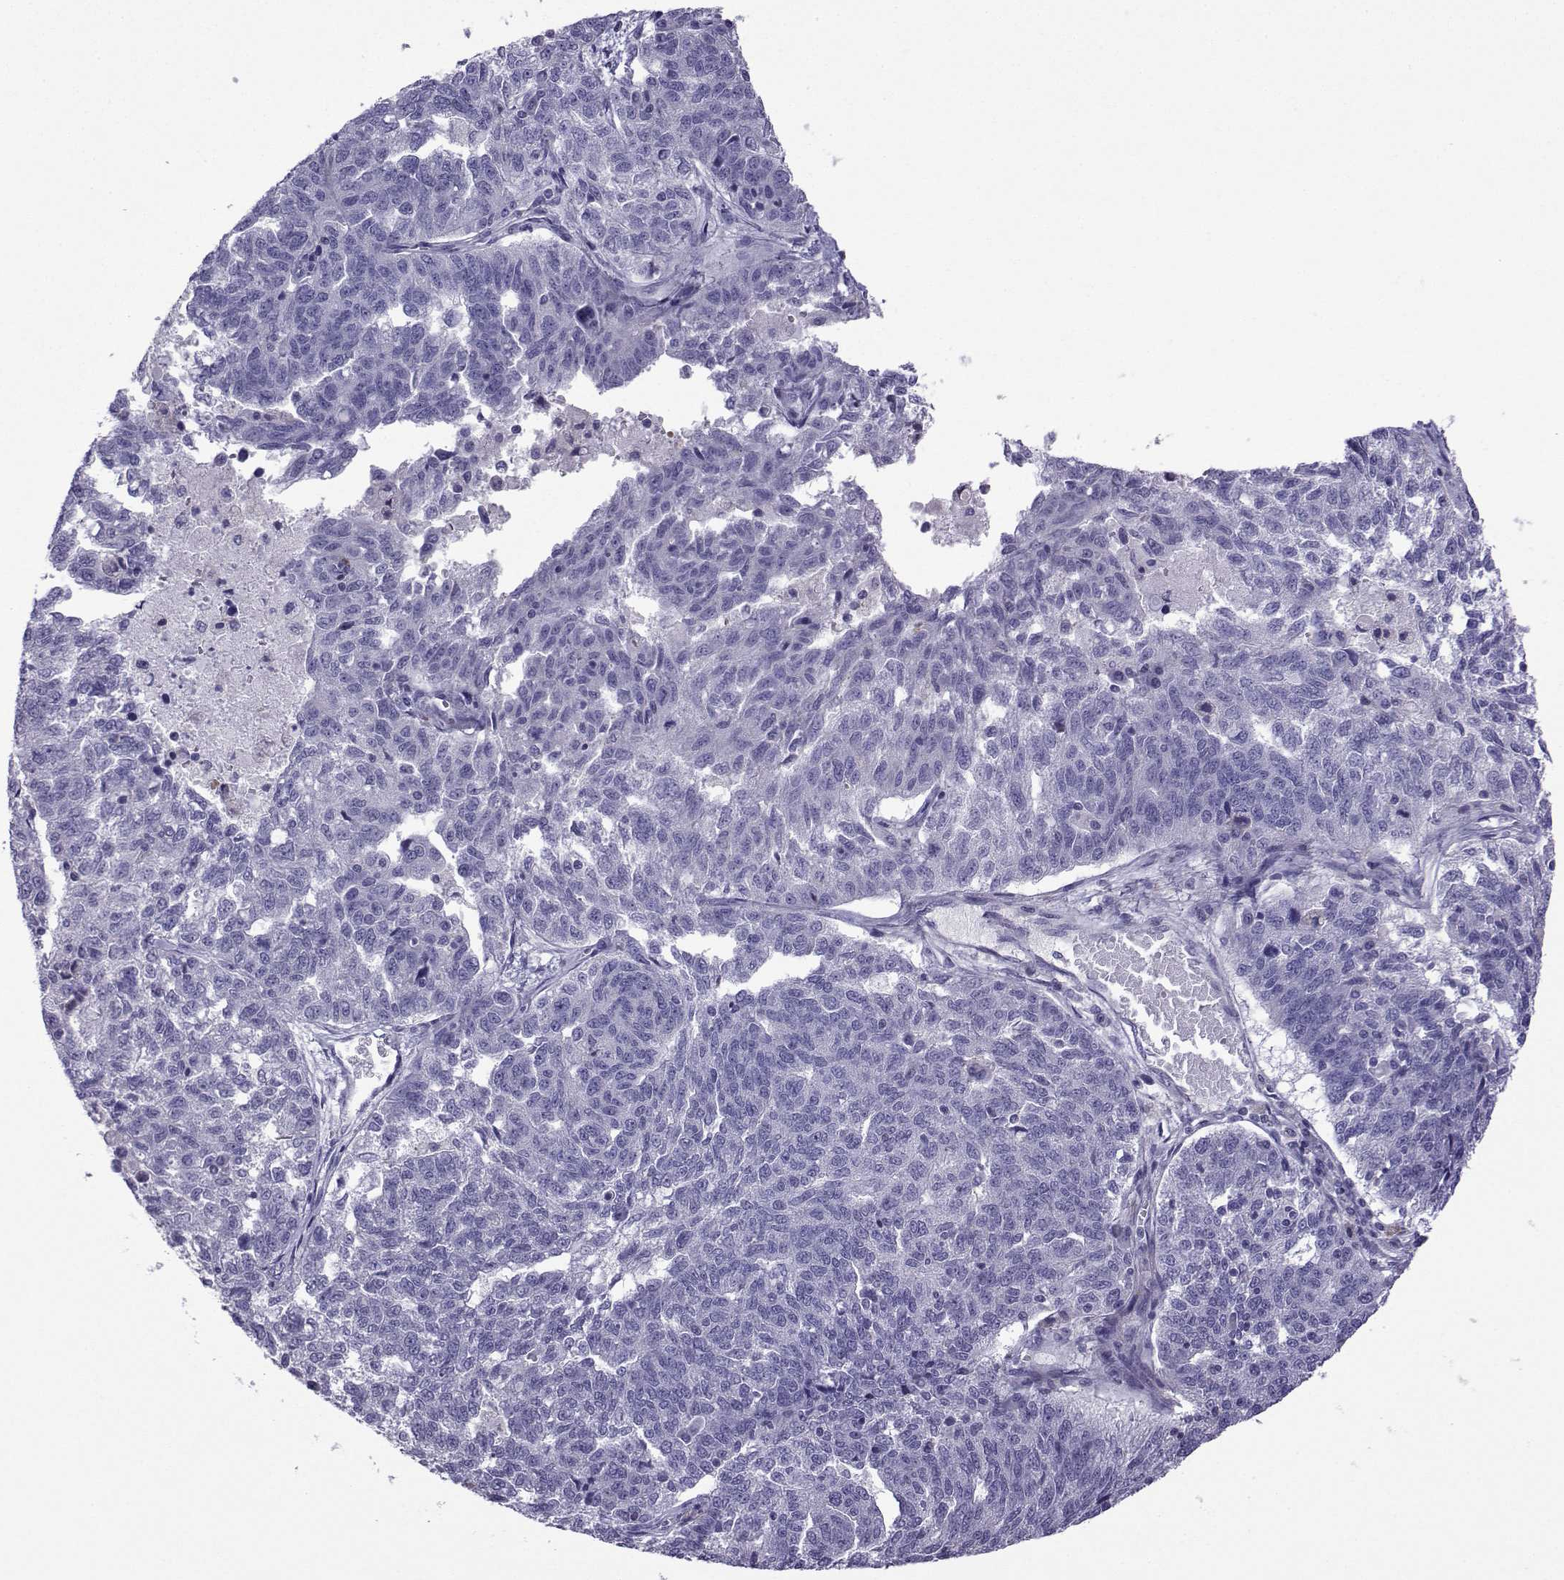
{"staining": {"intensity": "negative", "quantity": "none", "location": "none"}, "tissue": "ovarian cancer", "cell_type": "Tumor cells", "image_type": "cancer", "snomed": [{"axis": "morphology", "description": "Cystadenocarcinoma, serous, NOS"}, {"axis": "topography", "description": "Ovary"}], "caption": "IHC photomicrograph of human serous cystadenocarcinoma (ovarian) stained for a protein (brown), which shows no staining in tumor cells.", "gene": "CFAP70", "patient": {"sex": "female", "age": 71}}